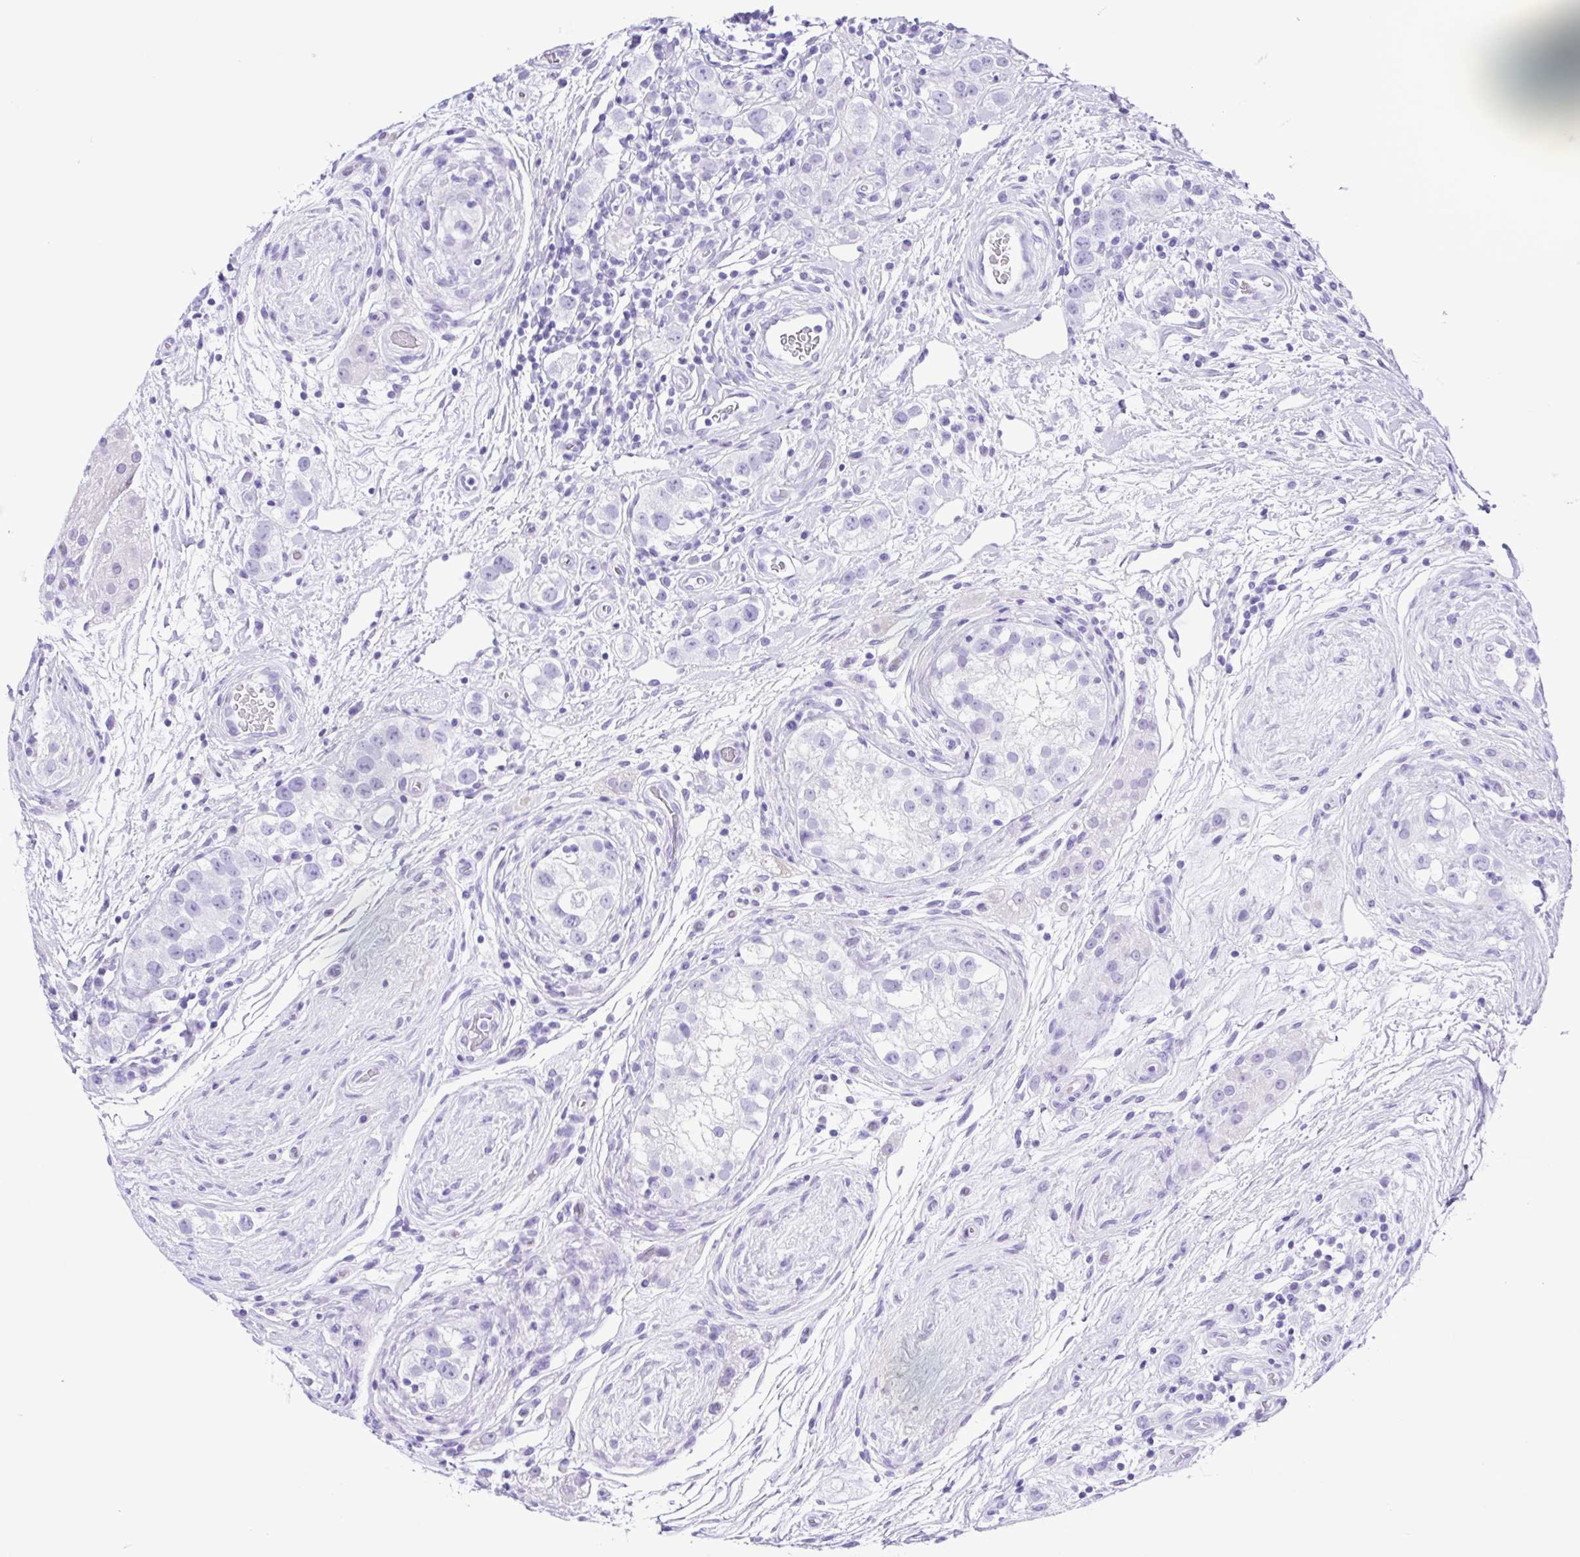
{"staining": {"intensity": "negative", "quantity": "none", "location": "none"}, "tissue": "testis cancer", "cell_type": "Tumor cells", "image_type": "cancer", "snomed": [{"axis": "morphology", "description": "Seminoma, NOS"}, {"axis": "topography", "description": "Testis"}], "caption": "Testis seminoma was stained to show a protein in brown. There is no significant expression in tumor cells. (DAB immunohistochemistry (IHC) with hematoxylin counter stain).", "gene": "ERP27", "patient": {"sex": "male", "age": 34}}